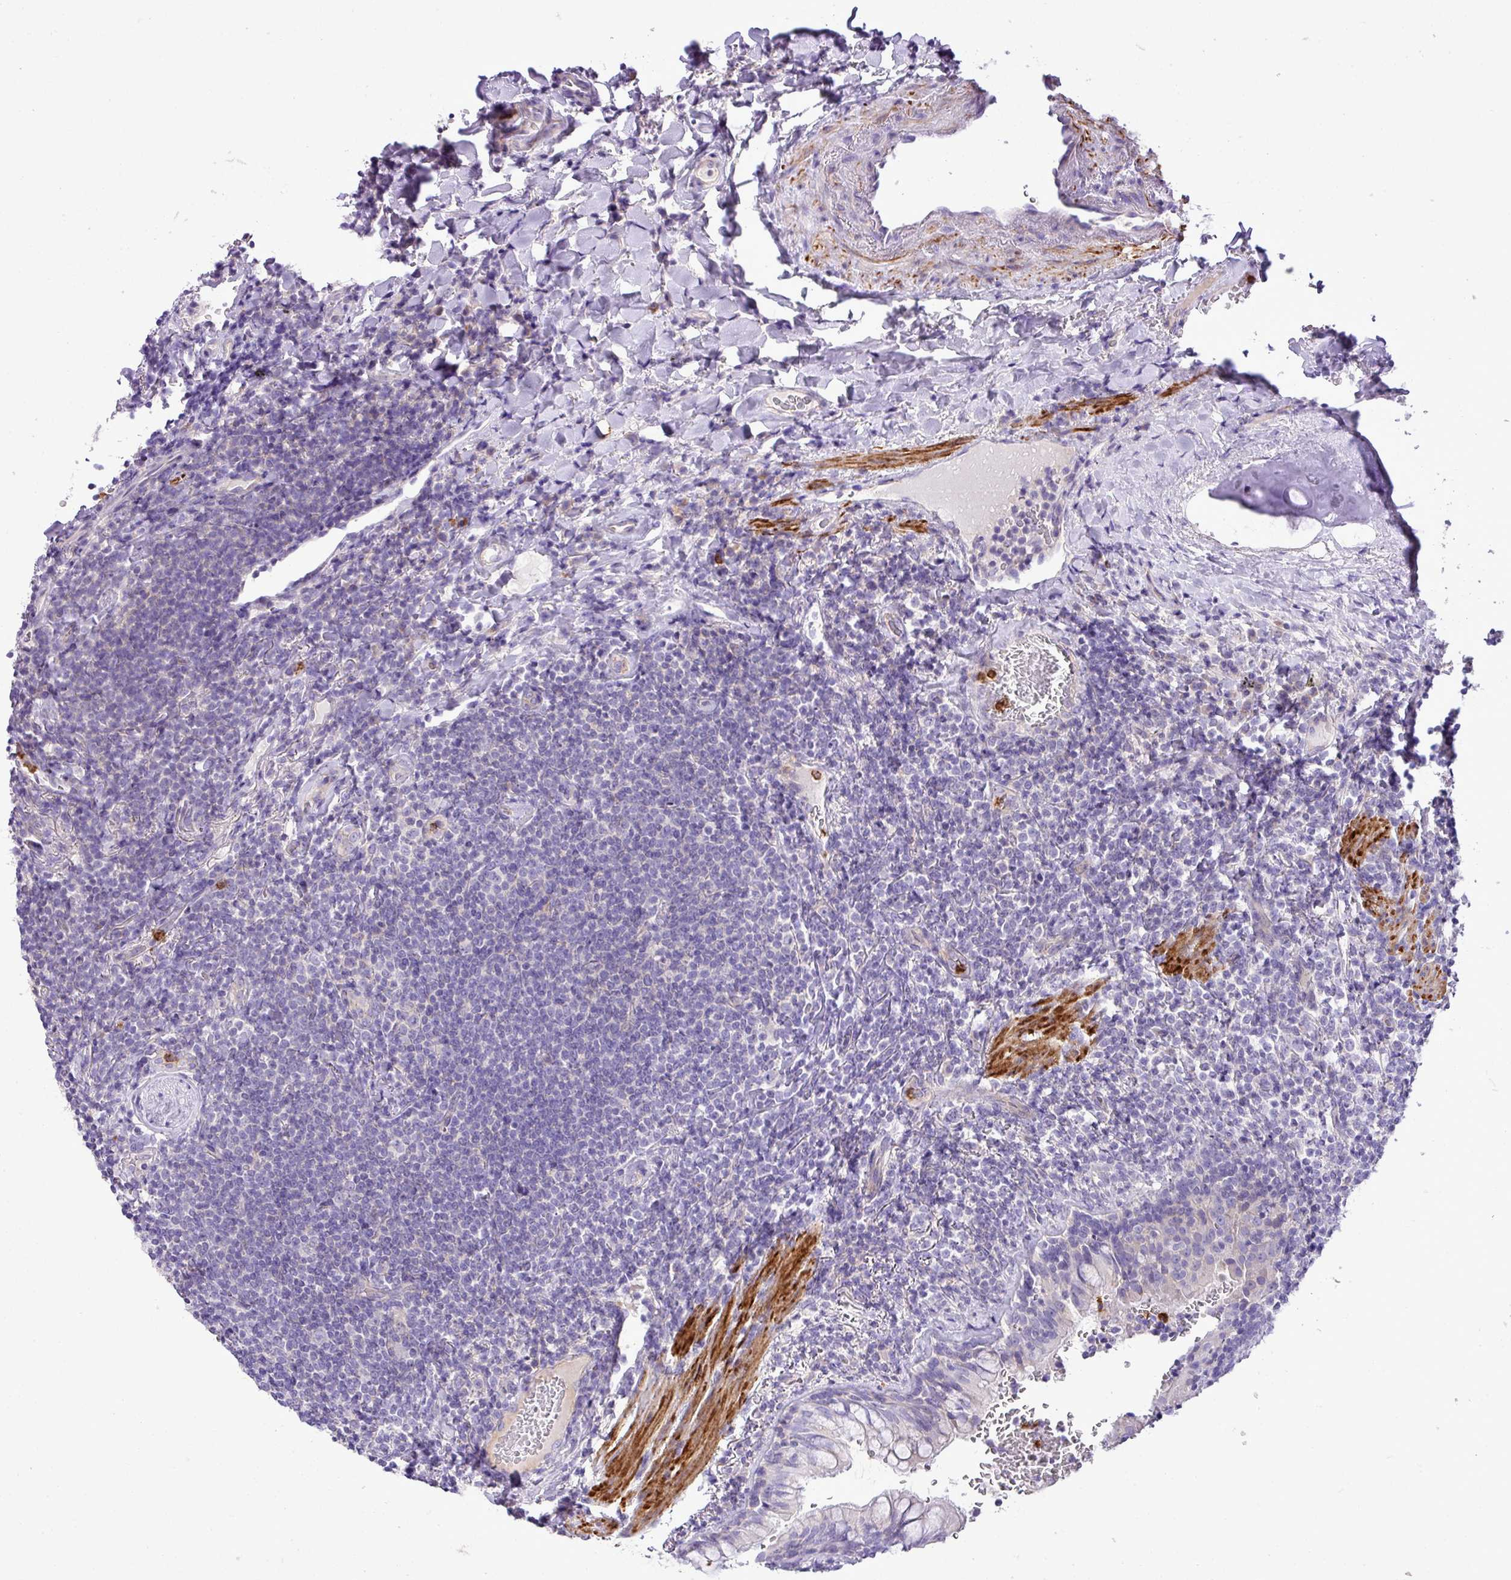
{"staining": {"intensity": "negative", "quantity": "none", "location": "none"}, "tissue": "lymphoma", "cell_type": "Tumor cells", "image_type": "cancer", "snomed": [{"axis": "morphology", "description": "Malignant lymphoma, non-Hodgkin's type, Low grade"}, {"axis": "topography", "description": "Lung"}], "caption": "Tumor cells show no significant protein expression in lymphoma.", "gene": "ZSCAN5A", "patient": {"sex": "female", "age": 71}}